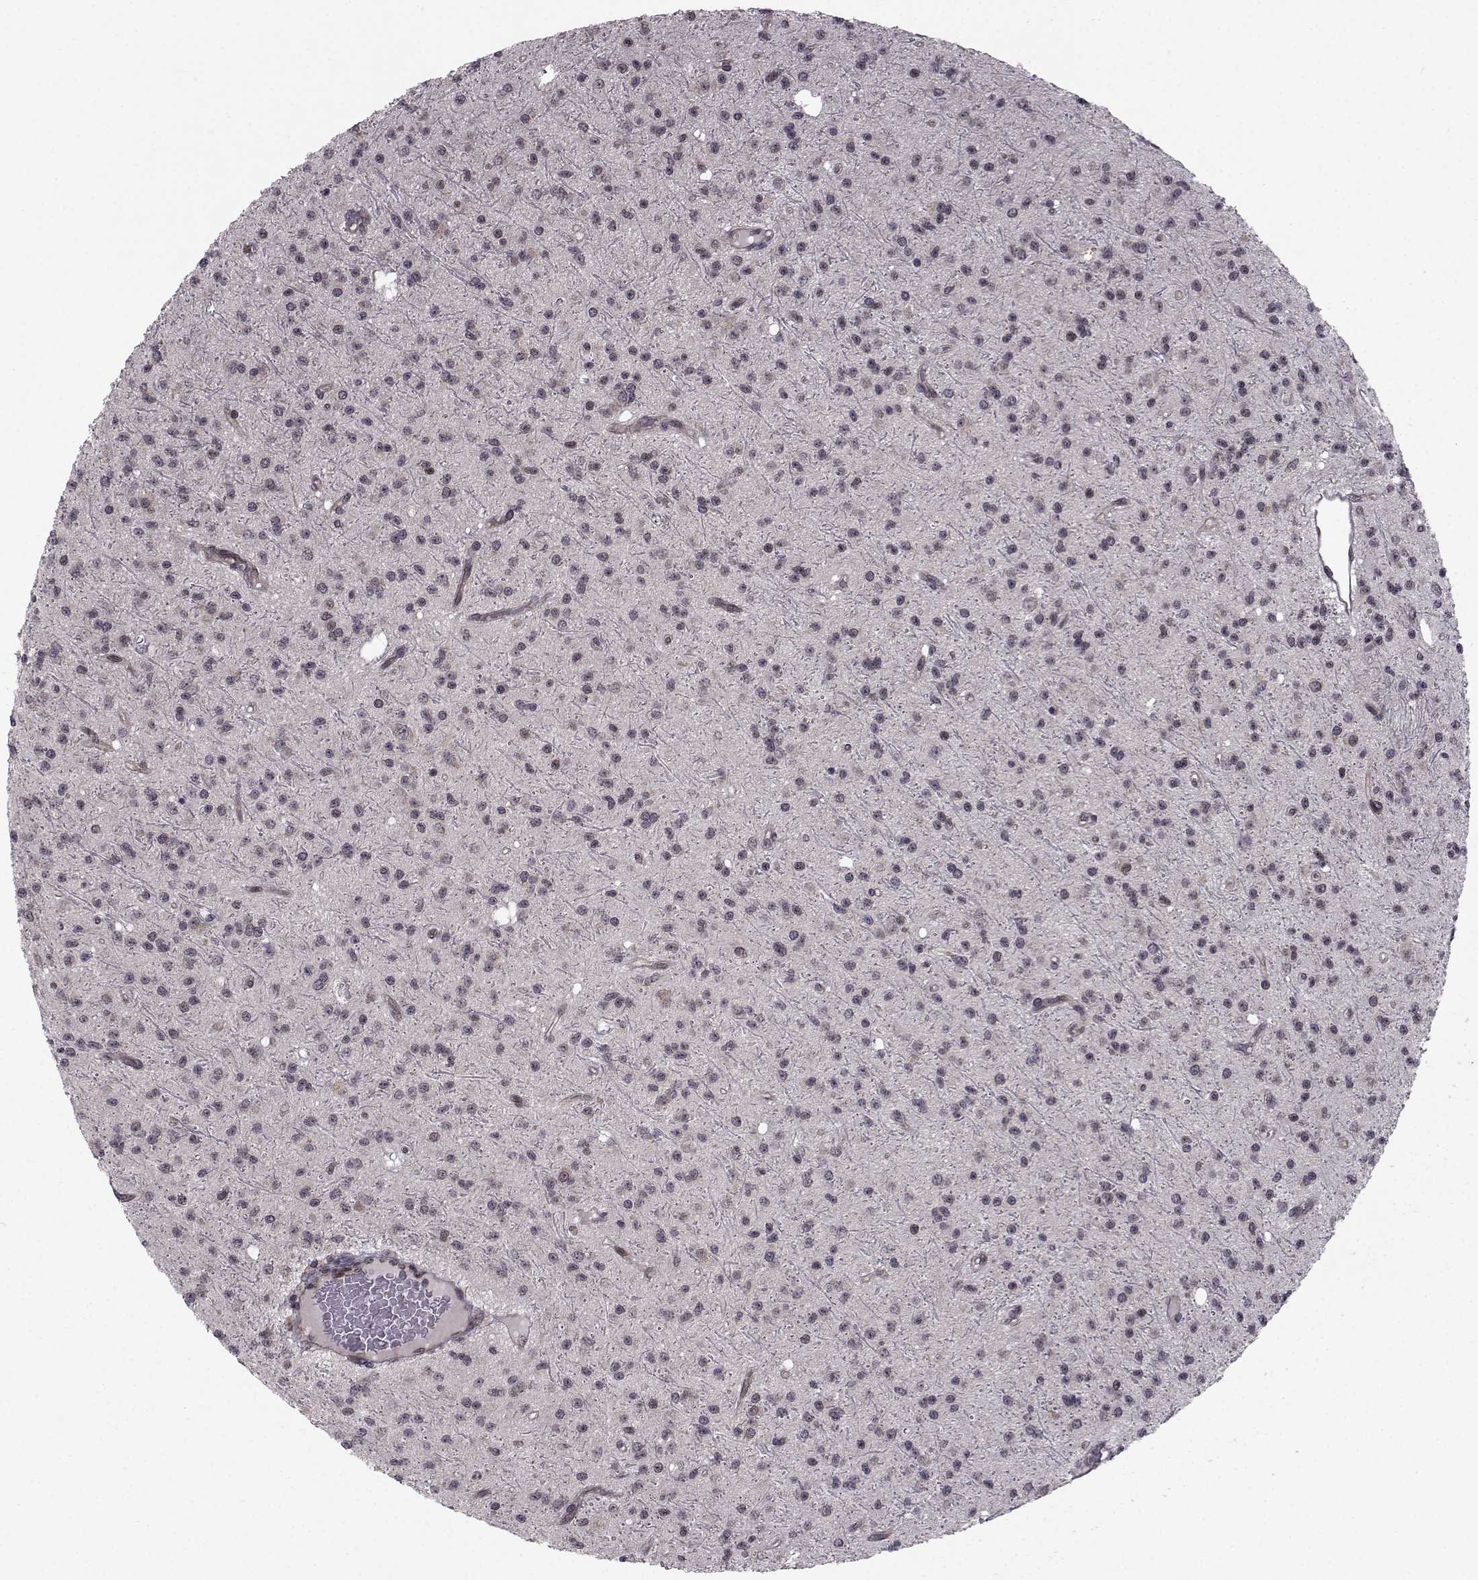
{"staining": {"intensity": "negative", "quantity": "none", "location": "none"}, "tissue": "glioma", "cell_type": "Tumor cells", "image_type": "cancer", "snomed": [{"axis": "morphology", "description": "Glioma, malignant, Low grade"}, {"axis": "topography", "description": "Brain"}], "caption": "There is no significant positivity in tumor cells of glioma. (Stains: DAB (3,3'-diaminobenzidine) immunohistochemistry (IHC) with hematoxylin counter stain, Microscopy: brightfield microscopy at high magnification).", "gene": "PKN2", "patient": {"sex": "male", "age": 27}}